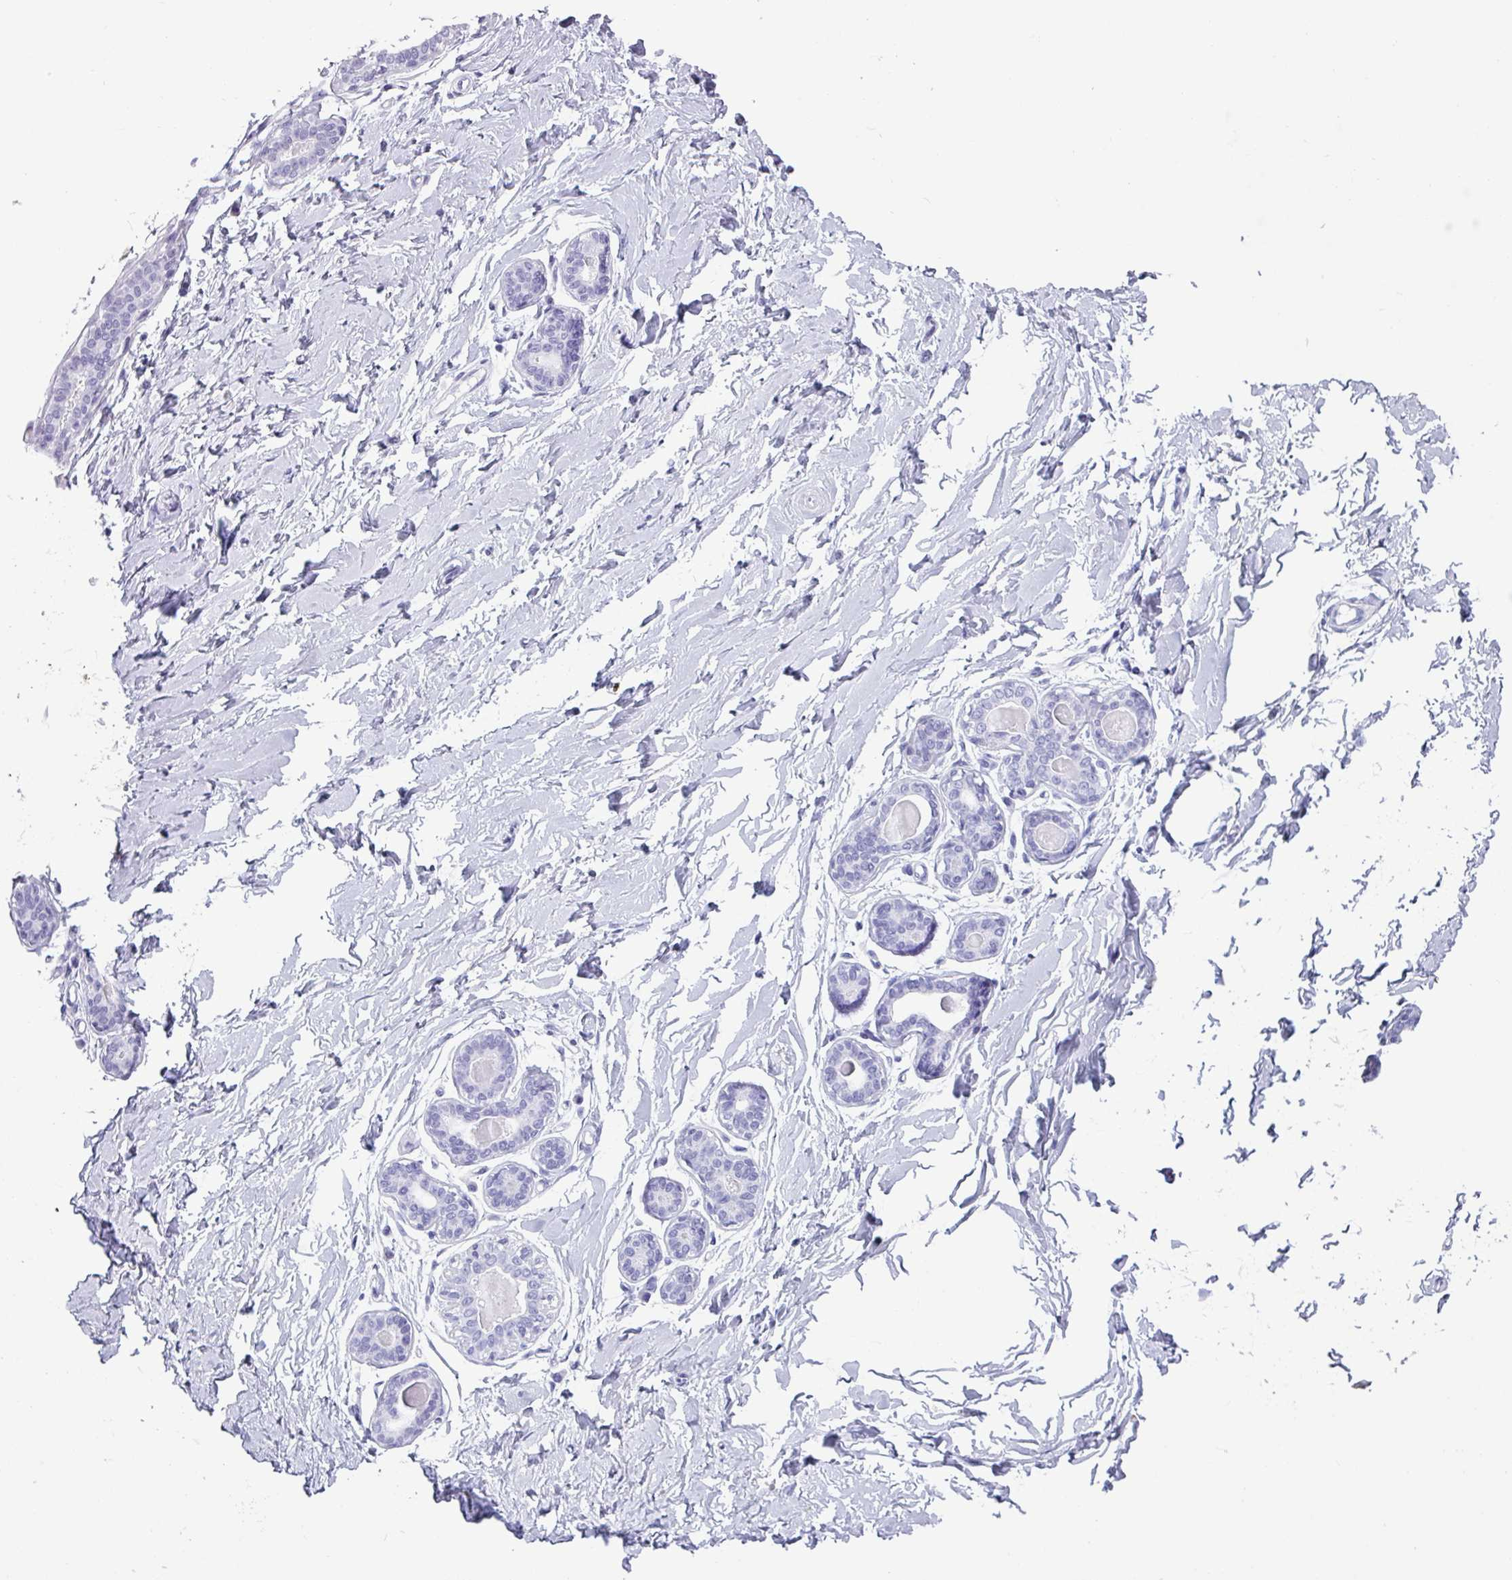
{"staining": {"intensity": "negative", "quantity": "none", "location": "none"}, "tissue": "breast", "cell_type": "Adipocytes", "image_type": "normal", "snomed": [{"axis": "morphology", "description": "Normal tissue, NOS"}, {"axis": "topography", "description": "Breast"}], "caption": "The histopathology image reveals no staining of adipocytes in unremarkable breast.", "gene": "CRYBB2", "patient": {"sex": "female", "age": 23}}